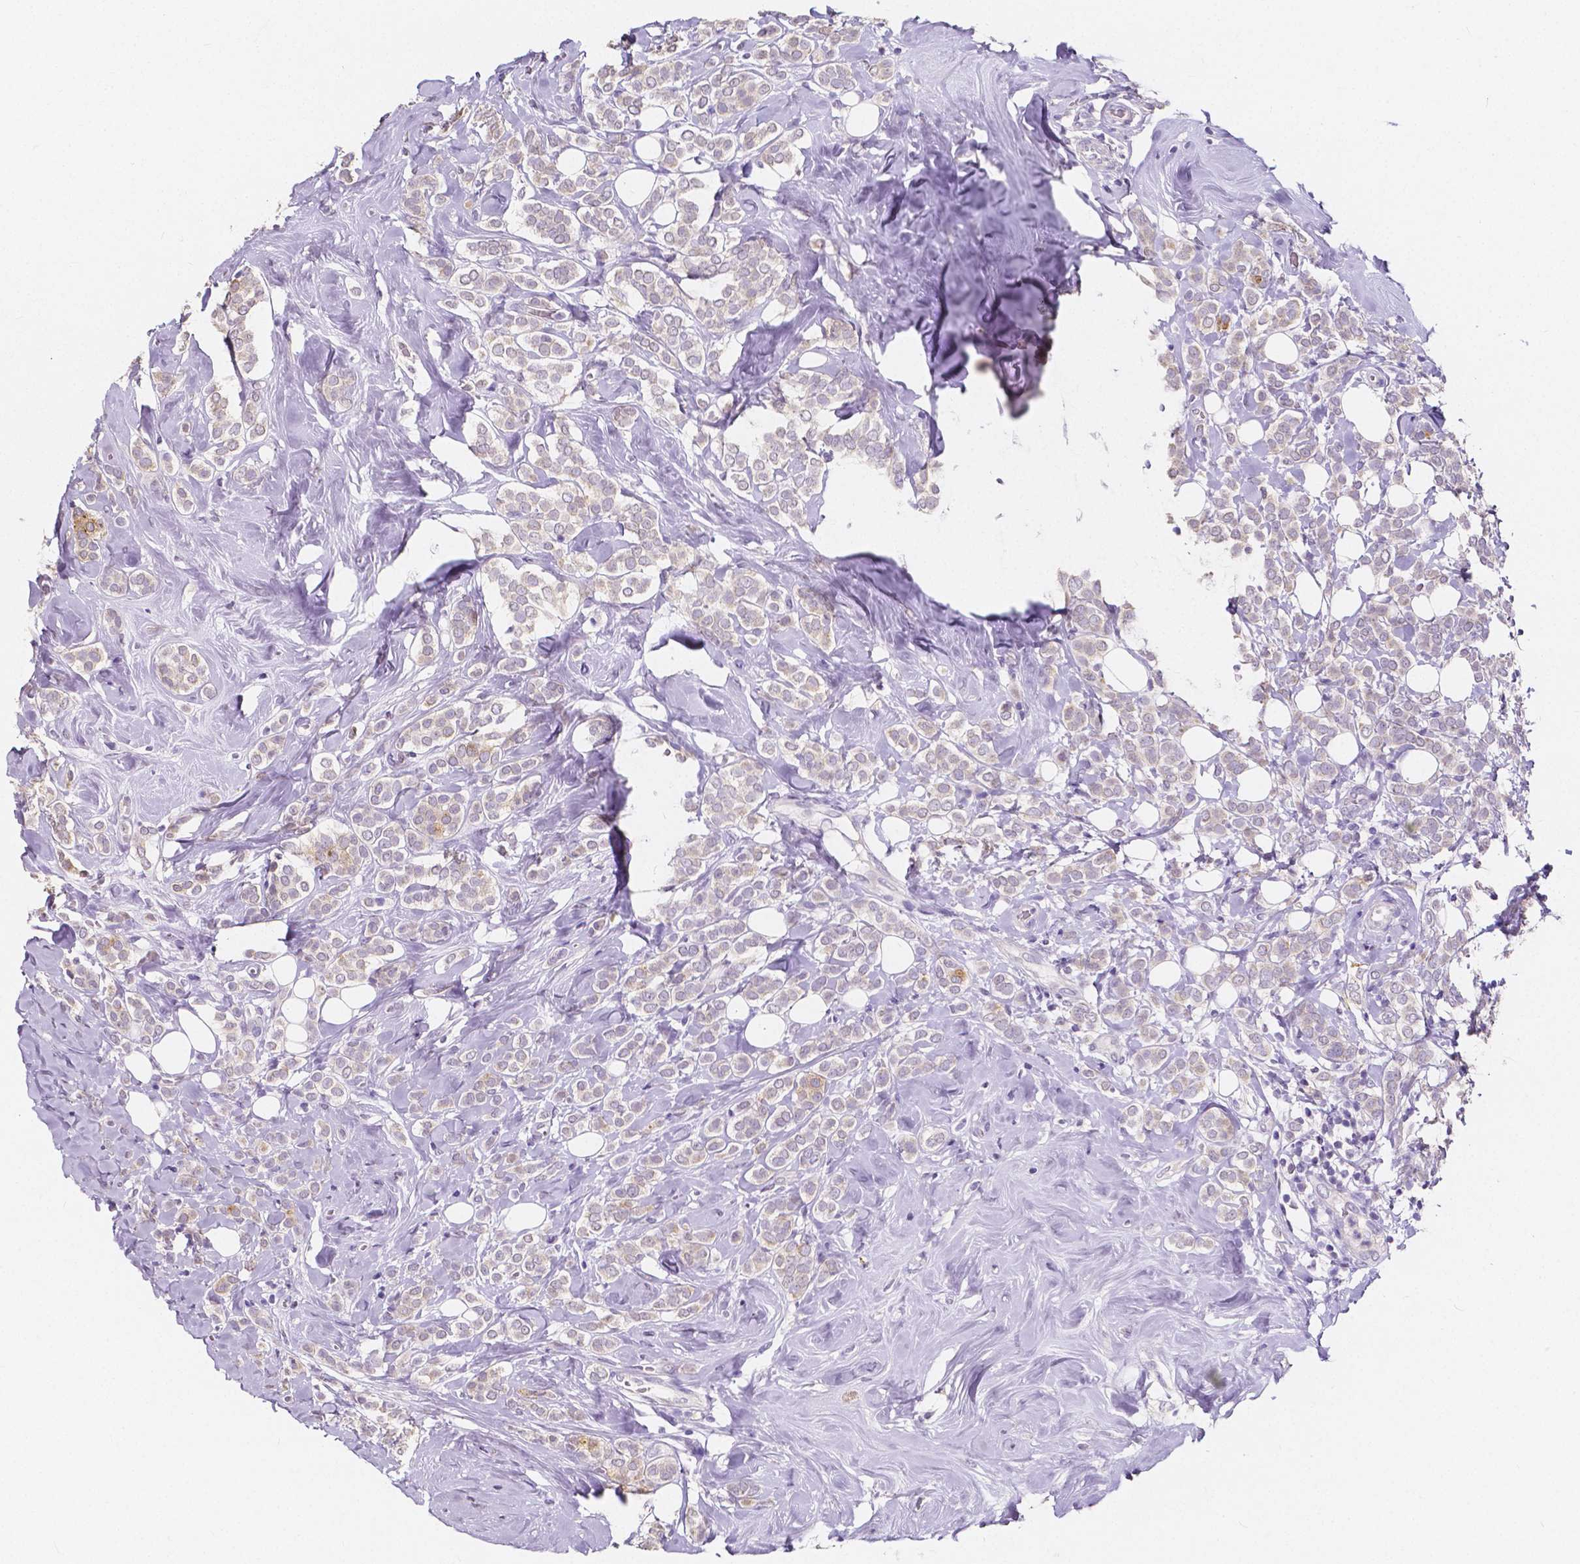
{"staining": {"intensity": "weak", "quantity": "25%-75%", "location": "cytoplasmic/membranous"}, "tissue": "breast cancer", "cell_type": "Tumor cells", "image_type": "cancer", "snomed": [{"axis": "morphology", "description": "Lobular carcinoma"}, {"axis": "topography", "description": "Breast"}], "caption": "DAB (3,3'-diaminobenzidine) immunohistochemical staining of lobular carcinoma (breast) shows weak cytoplasmic/membranous protein staining in approximately 25%-75% of tumor cells.", "gene": "ACP5", "patient": {"sex": "female", "age": 49}}